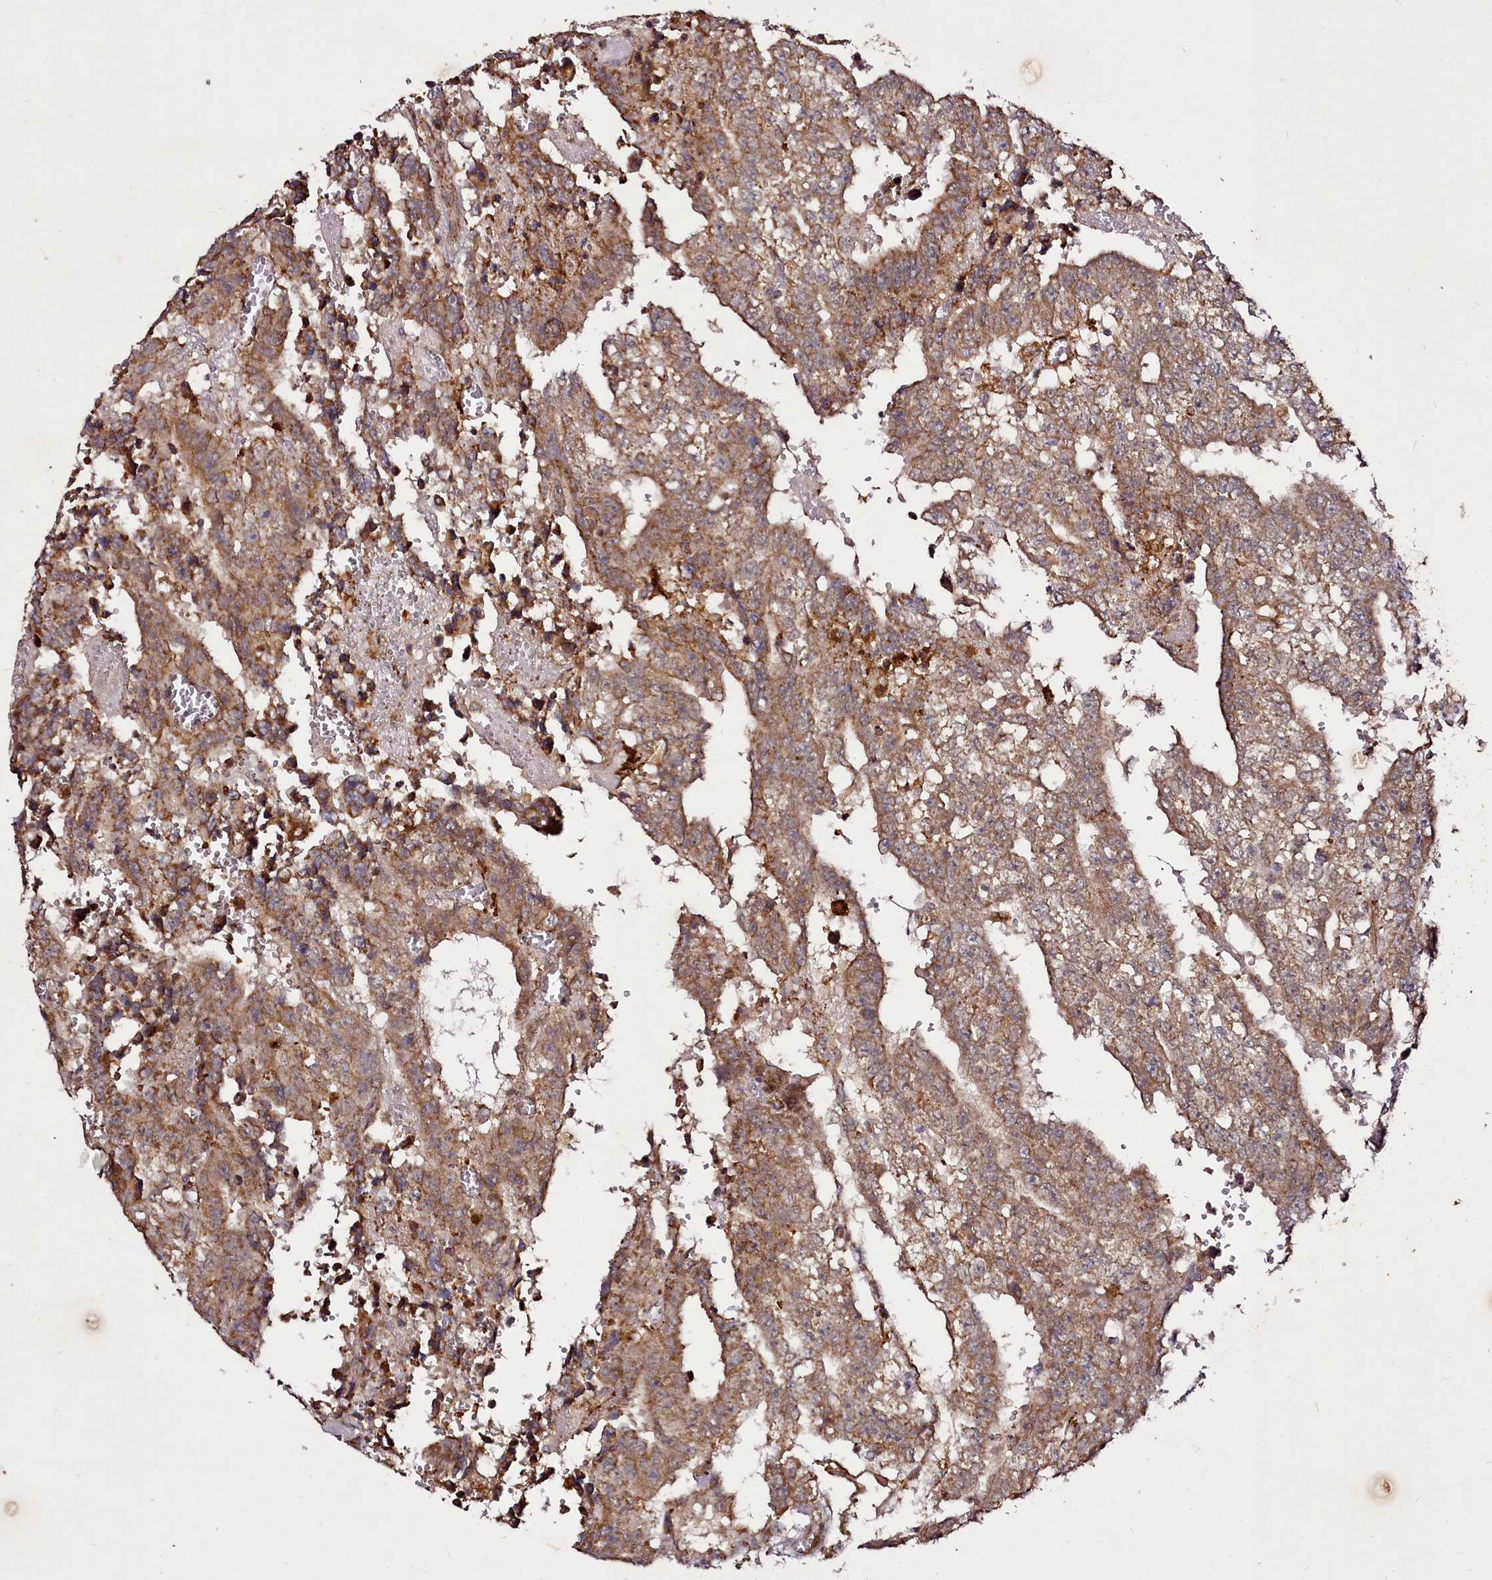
{"staining": {"intensity": "moderate", "quantity": ">75%", "location": "cytoplasmic/membranous"}, "tissue": "testis cancer", "cell_type": "Tumor cells", "image_type": "cancer", "snomed": [{"axis": "morphology", "description": "Carcinoma, Embryonal, NOS"}, {"axis": "topography", "description": "Testis"}], "caption": "About >75% of tumor cells in testis embryonal carcinoma show moderate cytoplasmic/membranous protein positivity as visualized by brown immunohistochemical staining.", "gene": "EDIL3", "patient": {"sex": "male", "age": 25}}